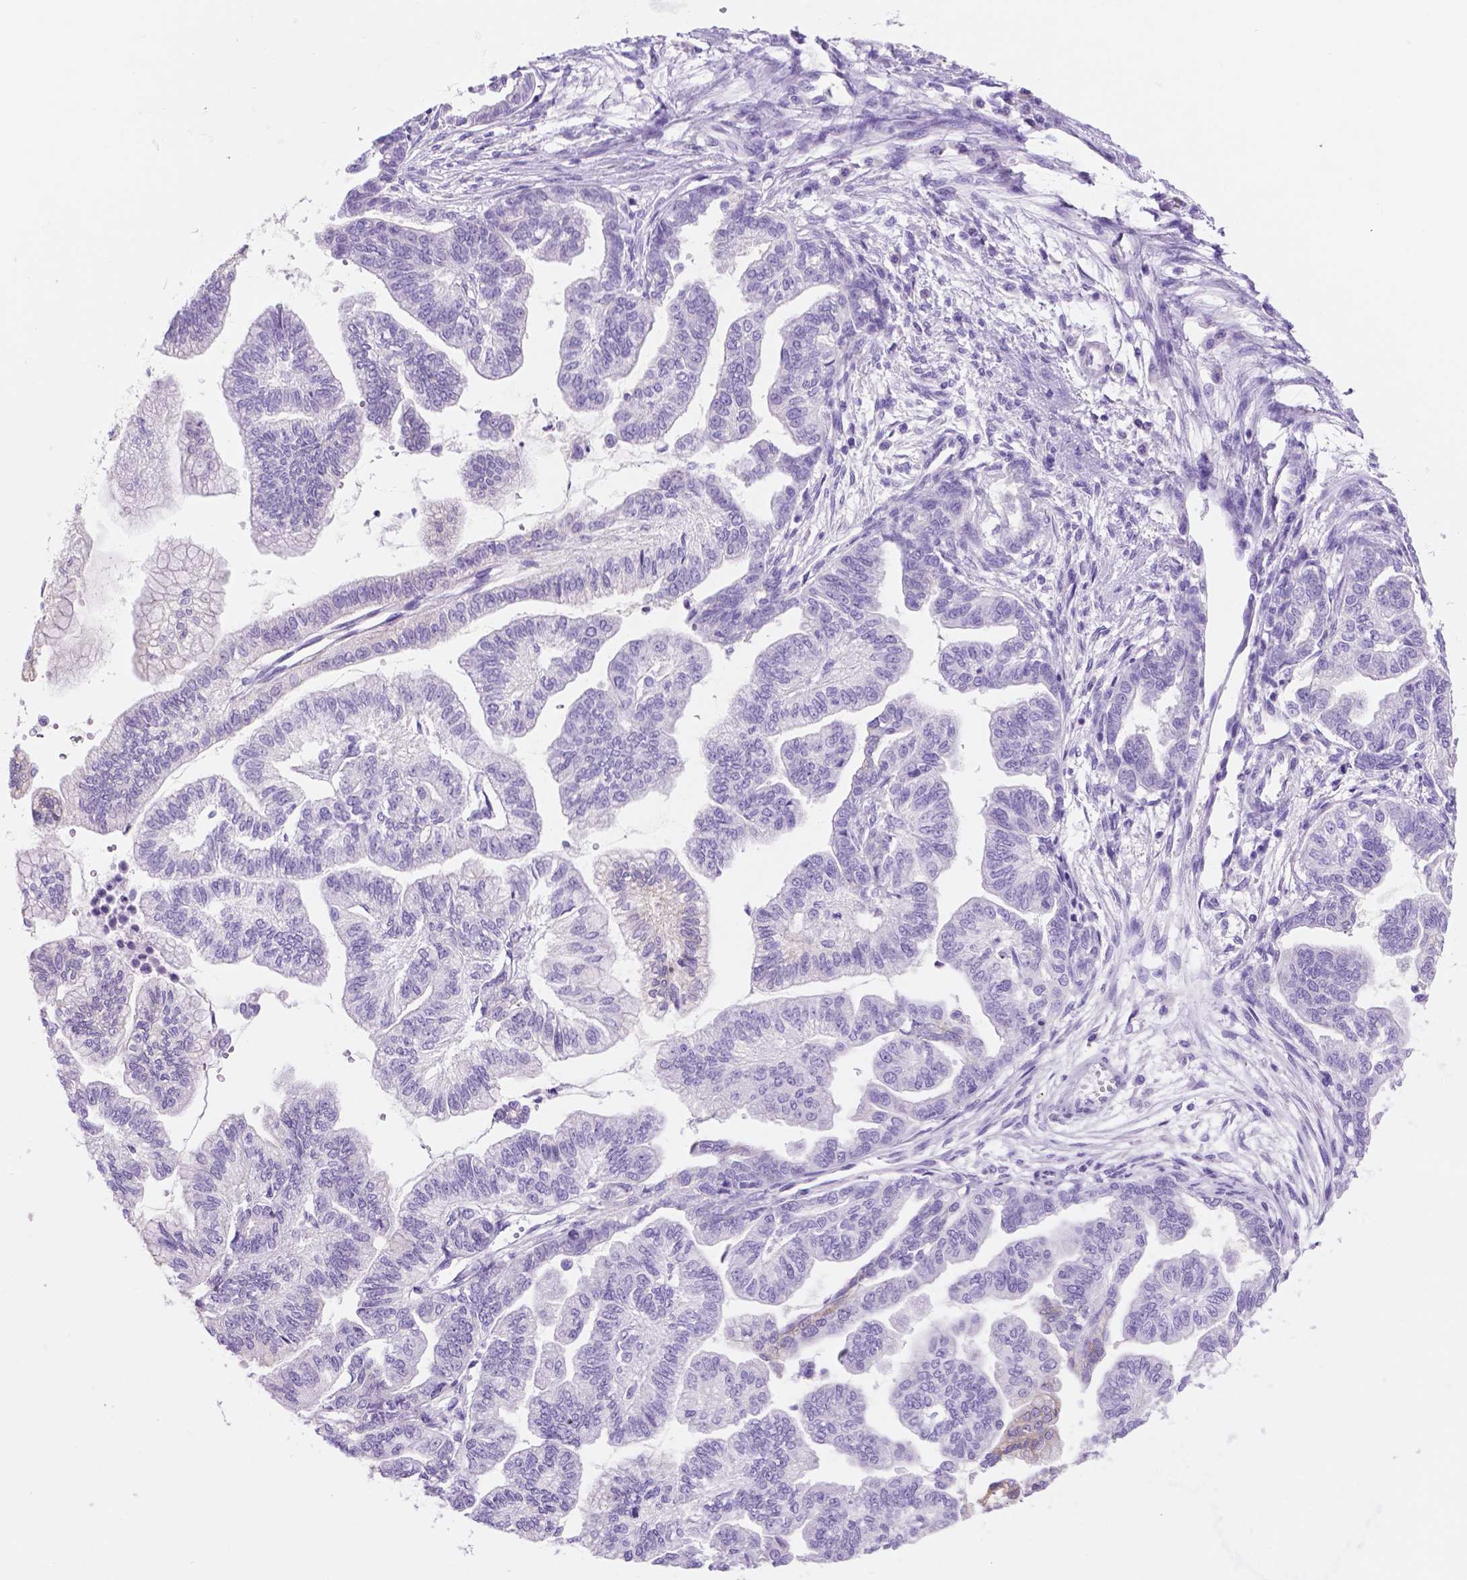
{"staining": {"intensity": "negative", "quantity": "none", "location": "none"}, "tissue": "stomach cancer", "cell_type": "Tumor cells", "image_type": "cancer", "snomed": [{"axis": "morphology", "description": "Adenocarcinoma, NOS"}, {"axis": "topography", "description": "Stomach"}], "caption": "Immunohistochemical staining of stomach cancer shows no significant expression in tumor cells.", "gene": "GRIN2B", "patient": {"sex": "male", "age": 83}}